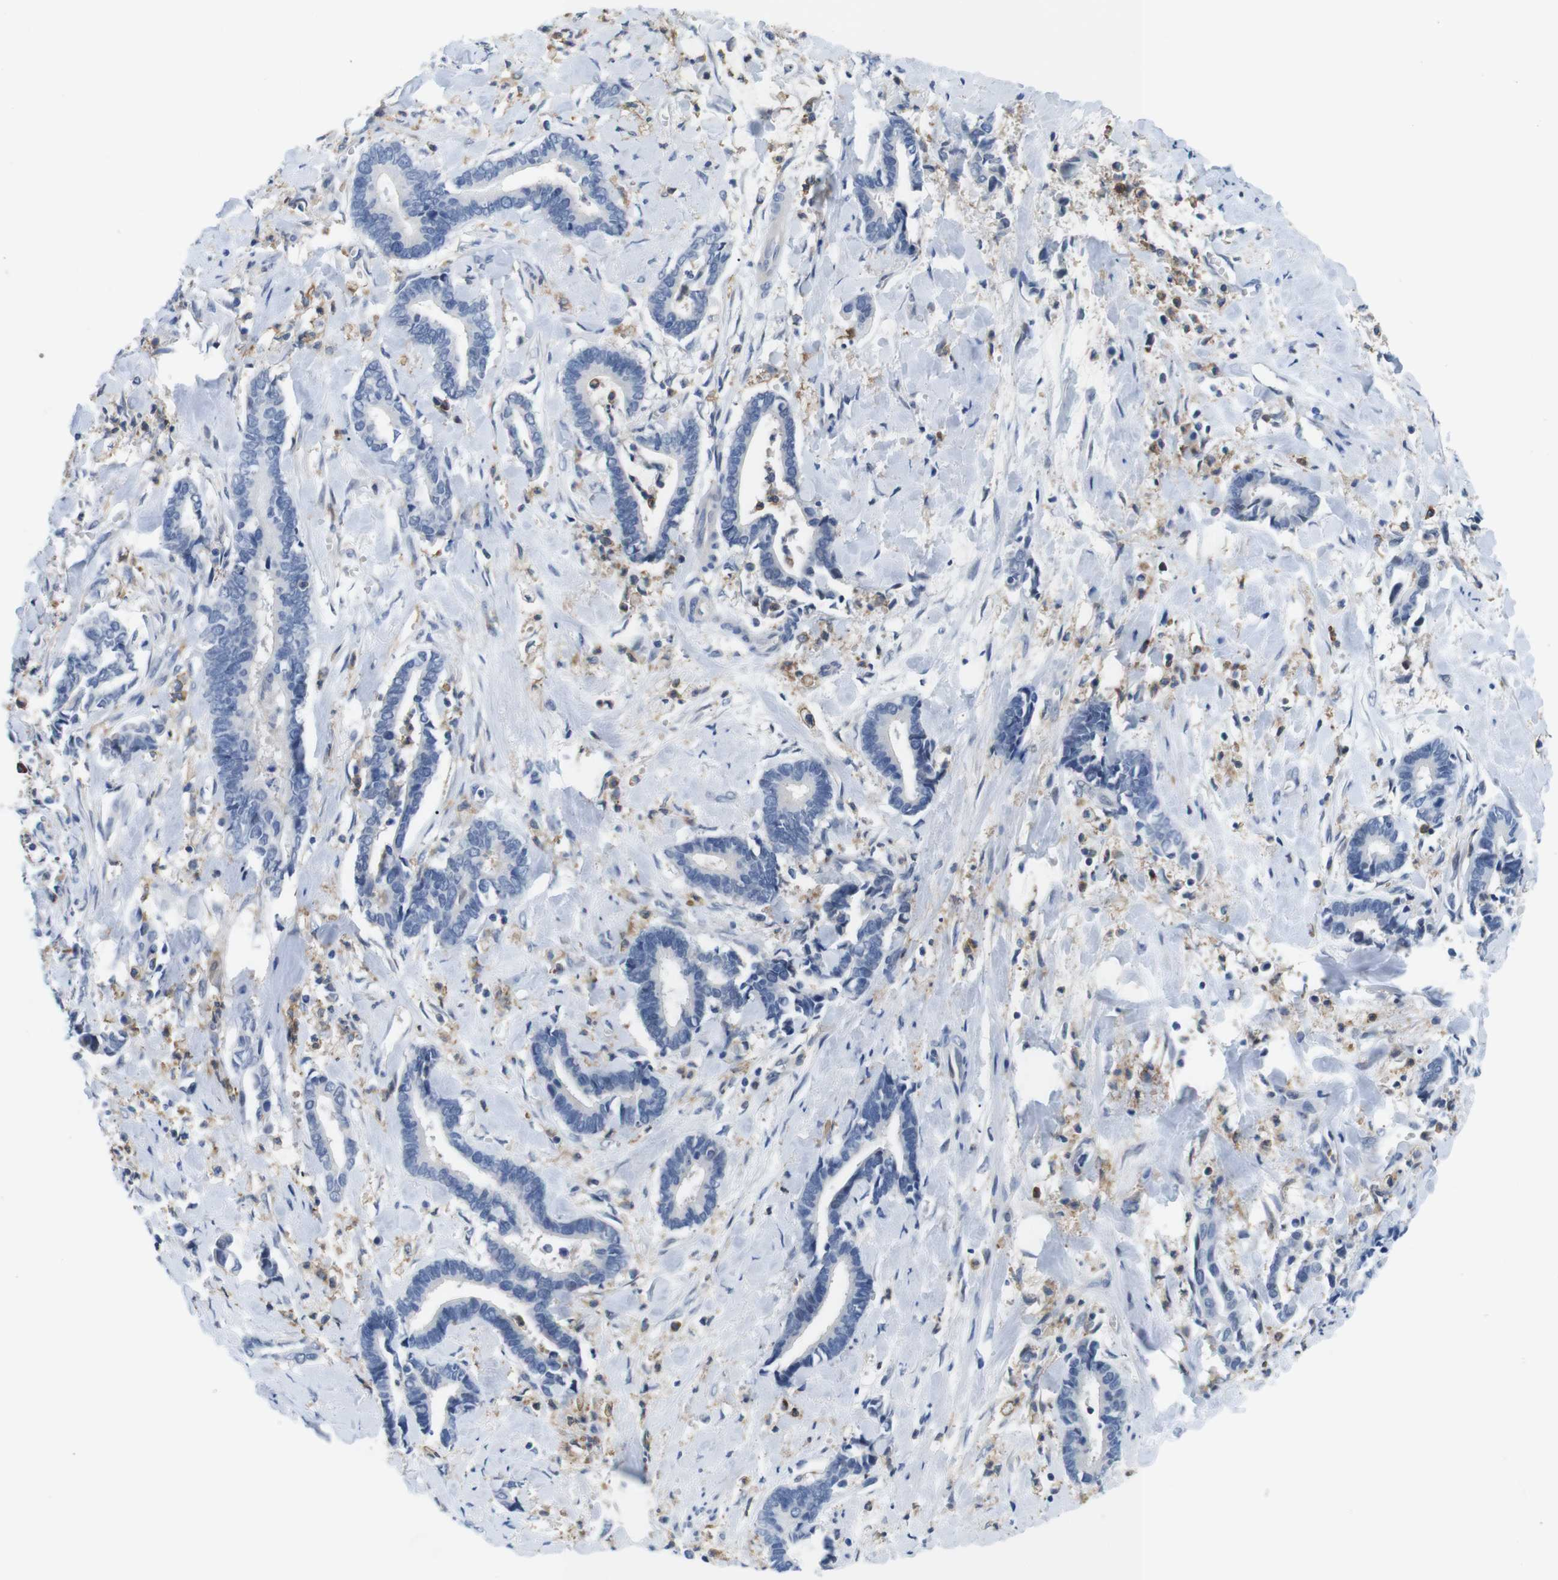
{"staining": {"intensity": "negative", "quantity": "none", "location": "none"}, "tissue": "cervical cancer", "cell_type": "Tumor cells", "image_type": "cancer", "snomed": [{"axis": "morphology", "description": "Adenocarcinoma, NOS"}, {"axis": "topography", "description": "Cervix"}], "caption": "This histopathology image is of adenocarcinoma (cervical) stained with IHC to label a protein in brown with the nuclei are counter-stained blue. There is no positivity in tumor cells. The staining is performed using DAB brown chromogen with nuclei counter-stained in using hematoxylin.", "gene": "CD300C", "patient": {"sex": "female", "age": 44}}